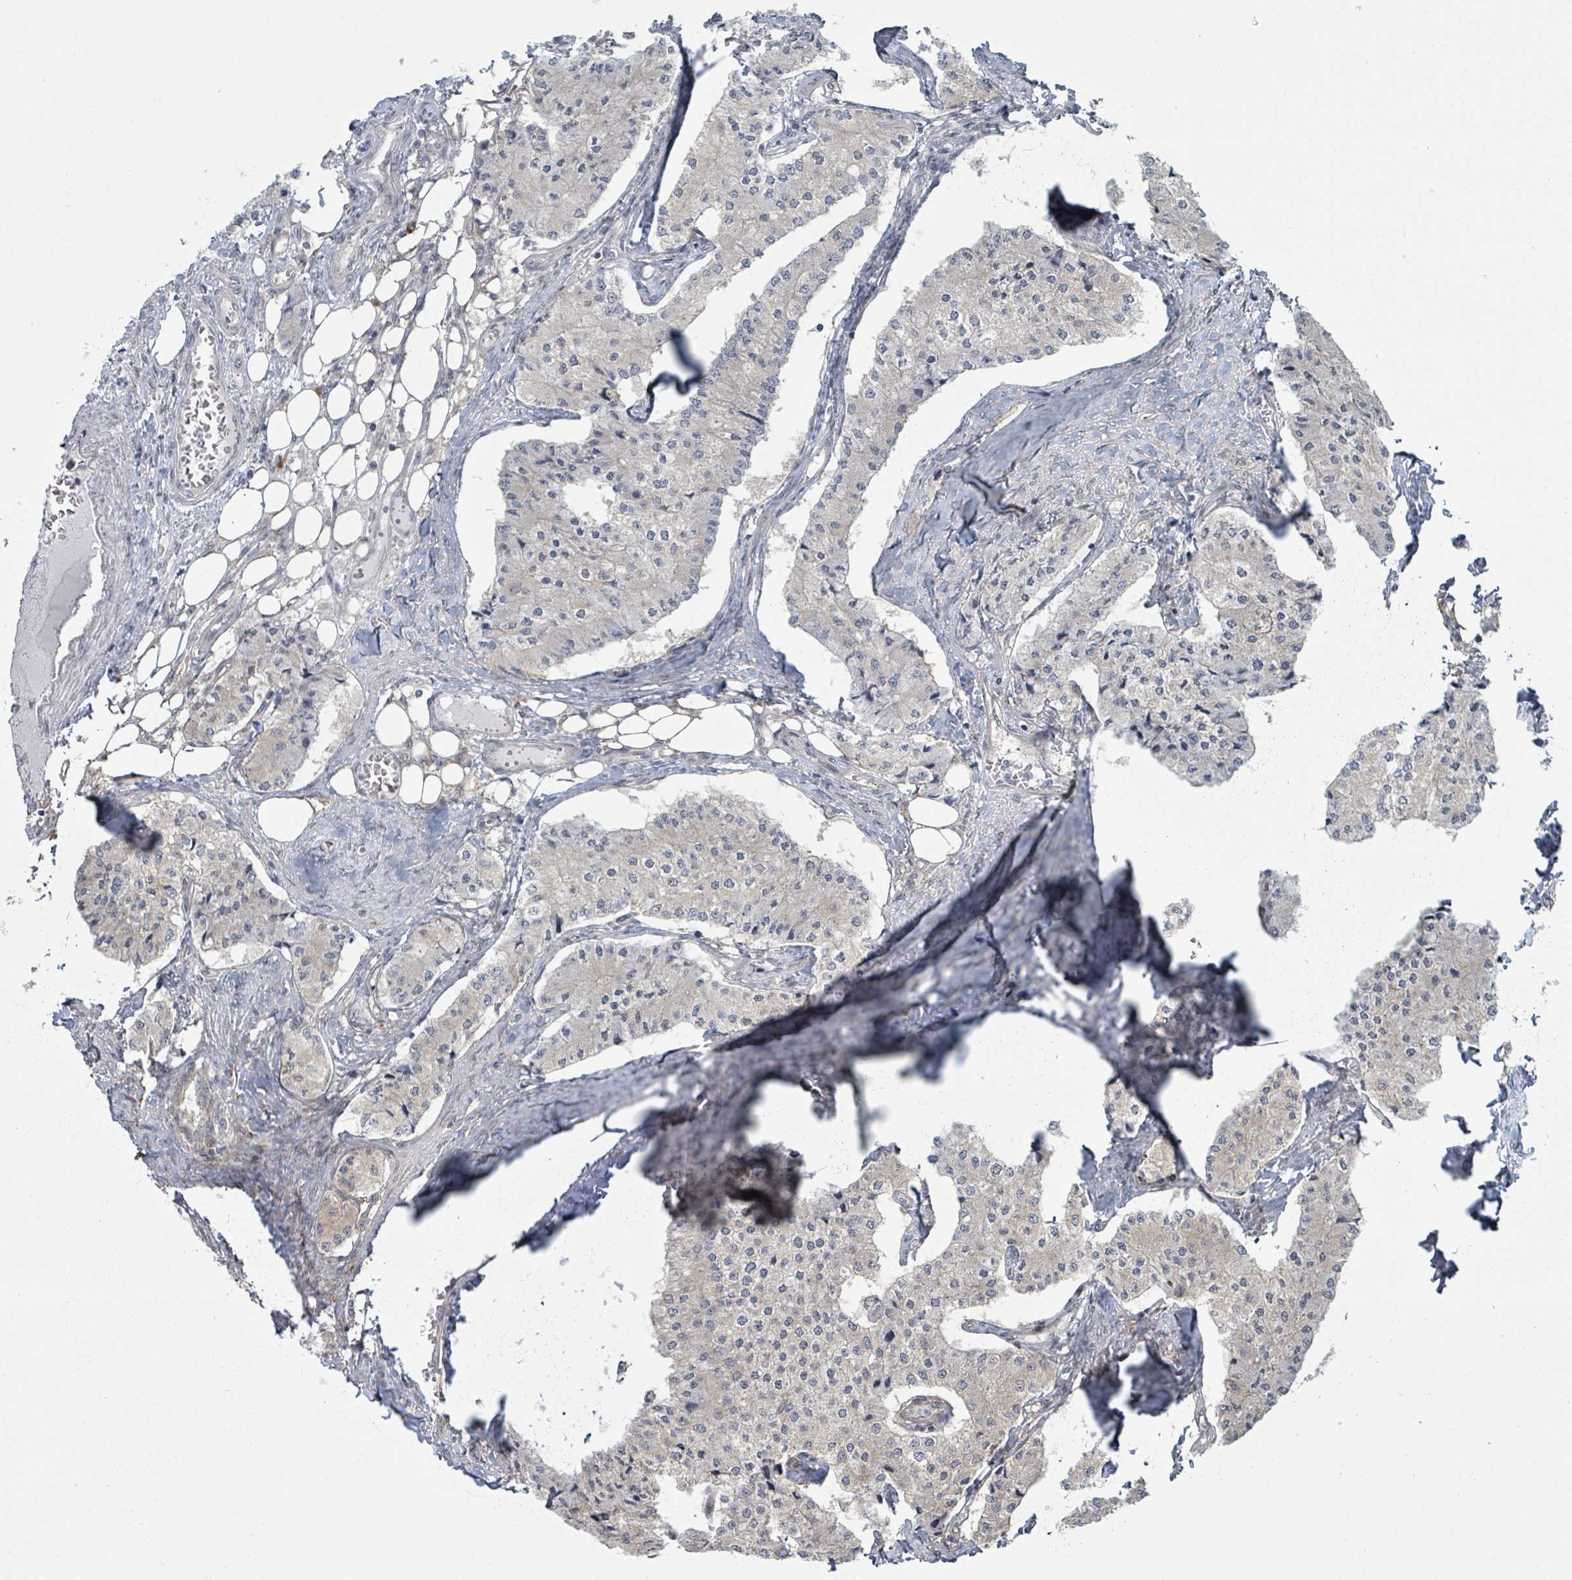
{"staining": {"intensity": "negative", "quantity": "none", "location": "none"}, "tissue": "carcinoid", "cell_type": "Tumor cells", "image_type": "cancer", "snomed": [{"axis": "morphology", "description": "Carcinoid, malignant, NOS"}, {"axis": "topography", "description": "Colon"}], "caption": "Immunohistochemistry (IHC) of carcinoid shows no staining in tumor cells. (Stains: DAB (3,3'-diaminobenzidine) IHC with hematoxylin counter stain, Microscopy: brightfield microscopy at high magnification).", "gene": "PSMG2", "patient": {"sex": "female", "age": 52}}